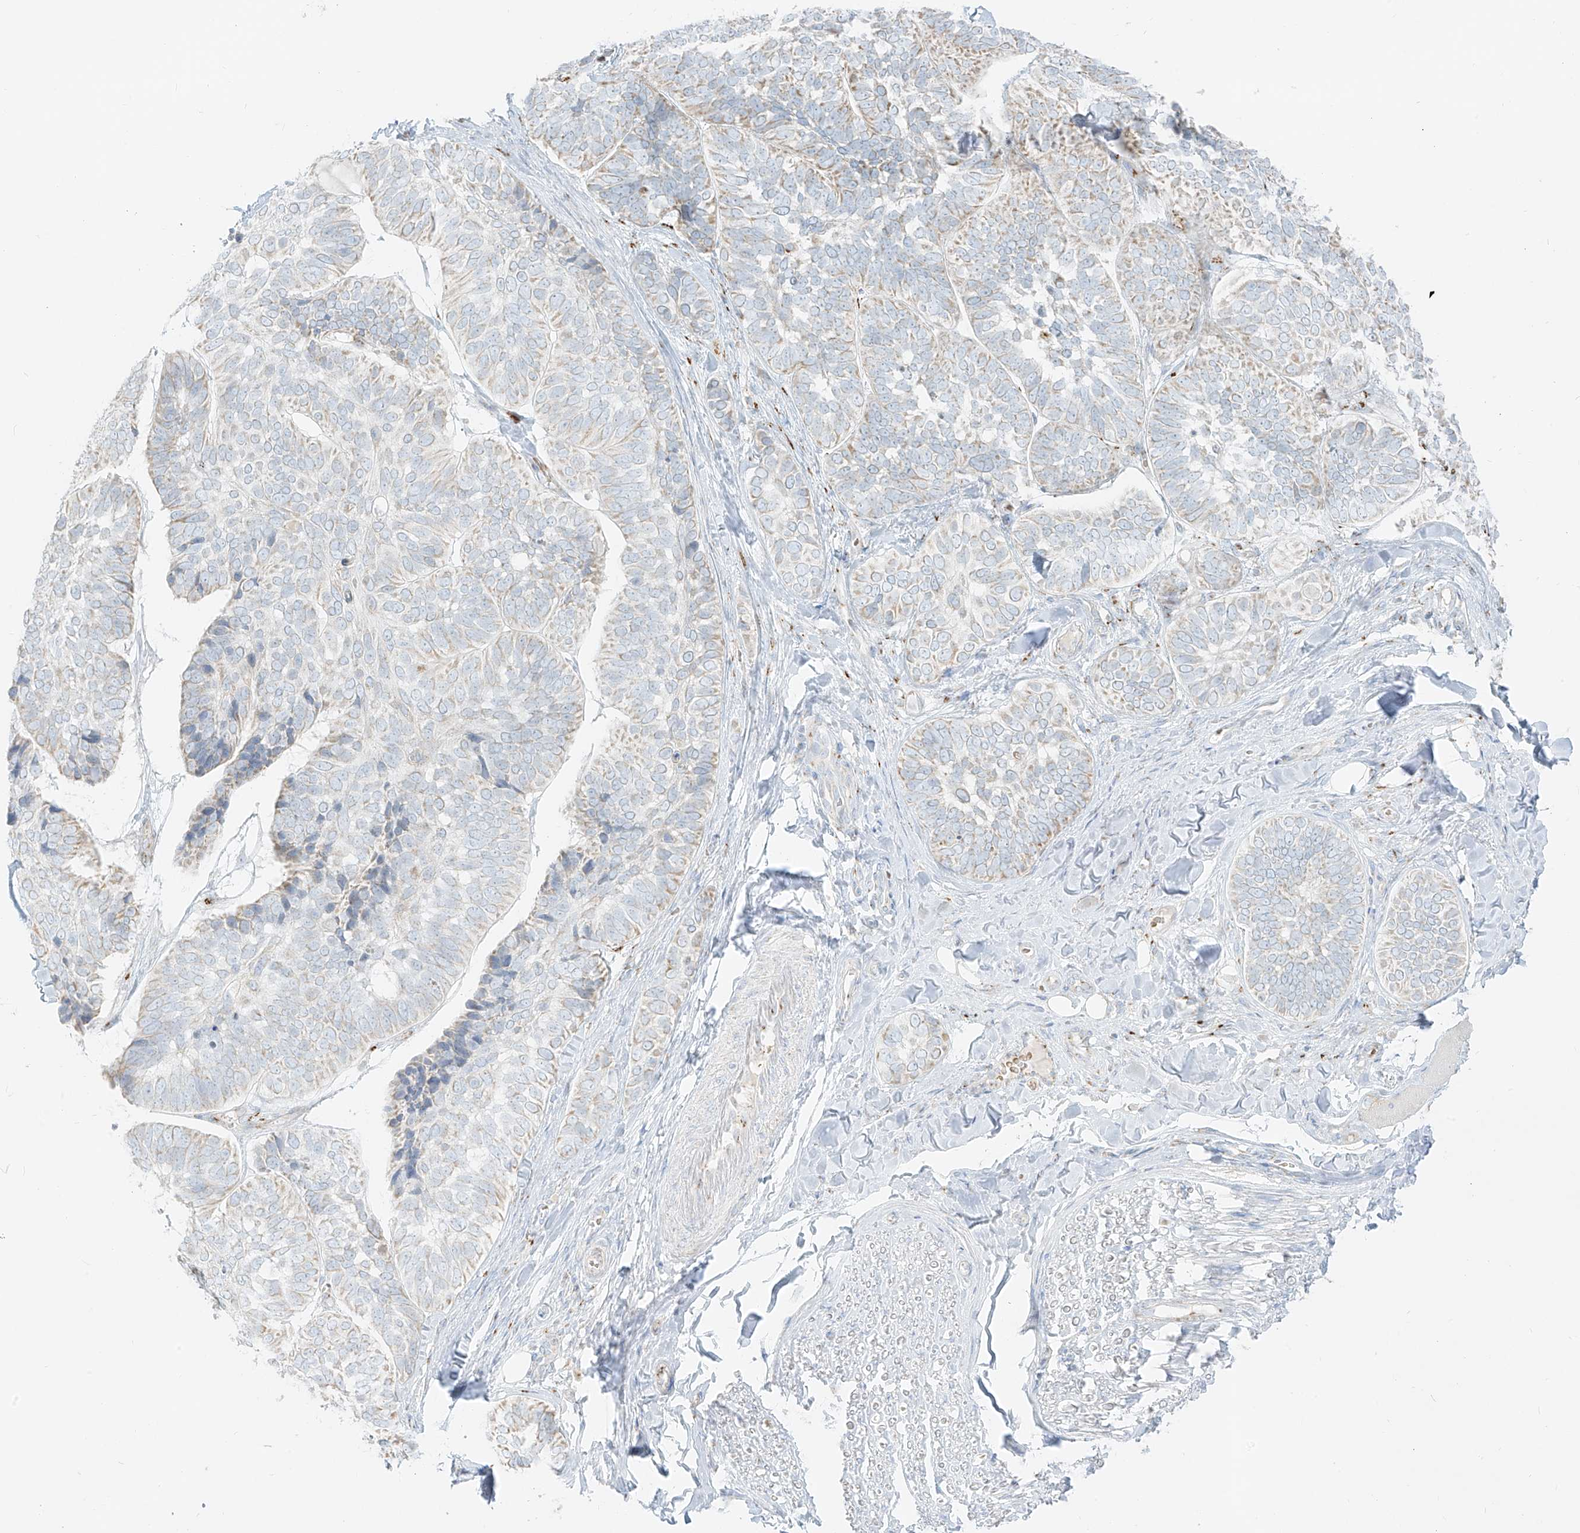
{"staining": {"intensity": "weak", "quantity": "<25%", "location": "cytoplasmic/membranous"}, "tissue": "skin cancer", "cell_type": "Tumor cells", "image_type": "cancer", "snomed": [{"axis": "morphology", "description": "Basal cell carcinoma"}, {"axis": "topography", "description": "Skin"}], "caption": "The image exhibits no significant staining in tumor cells of skin cancer (basal cell carcinoma). The staining was performed using DAB (3,3'-diaminobenzidine) to visualize the protein expression in brown, while the nuclei were stained in blue with hematoxylin (Magnification: 20x).", "gene": "TMEM87B", "patient": {"sex": "male", "age": 62}}